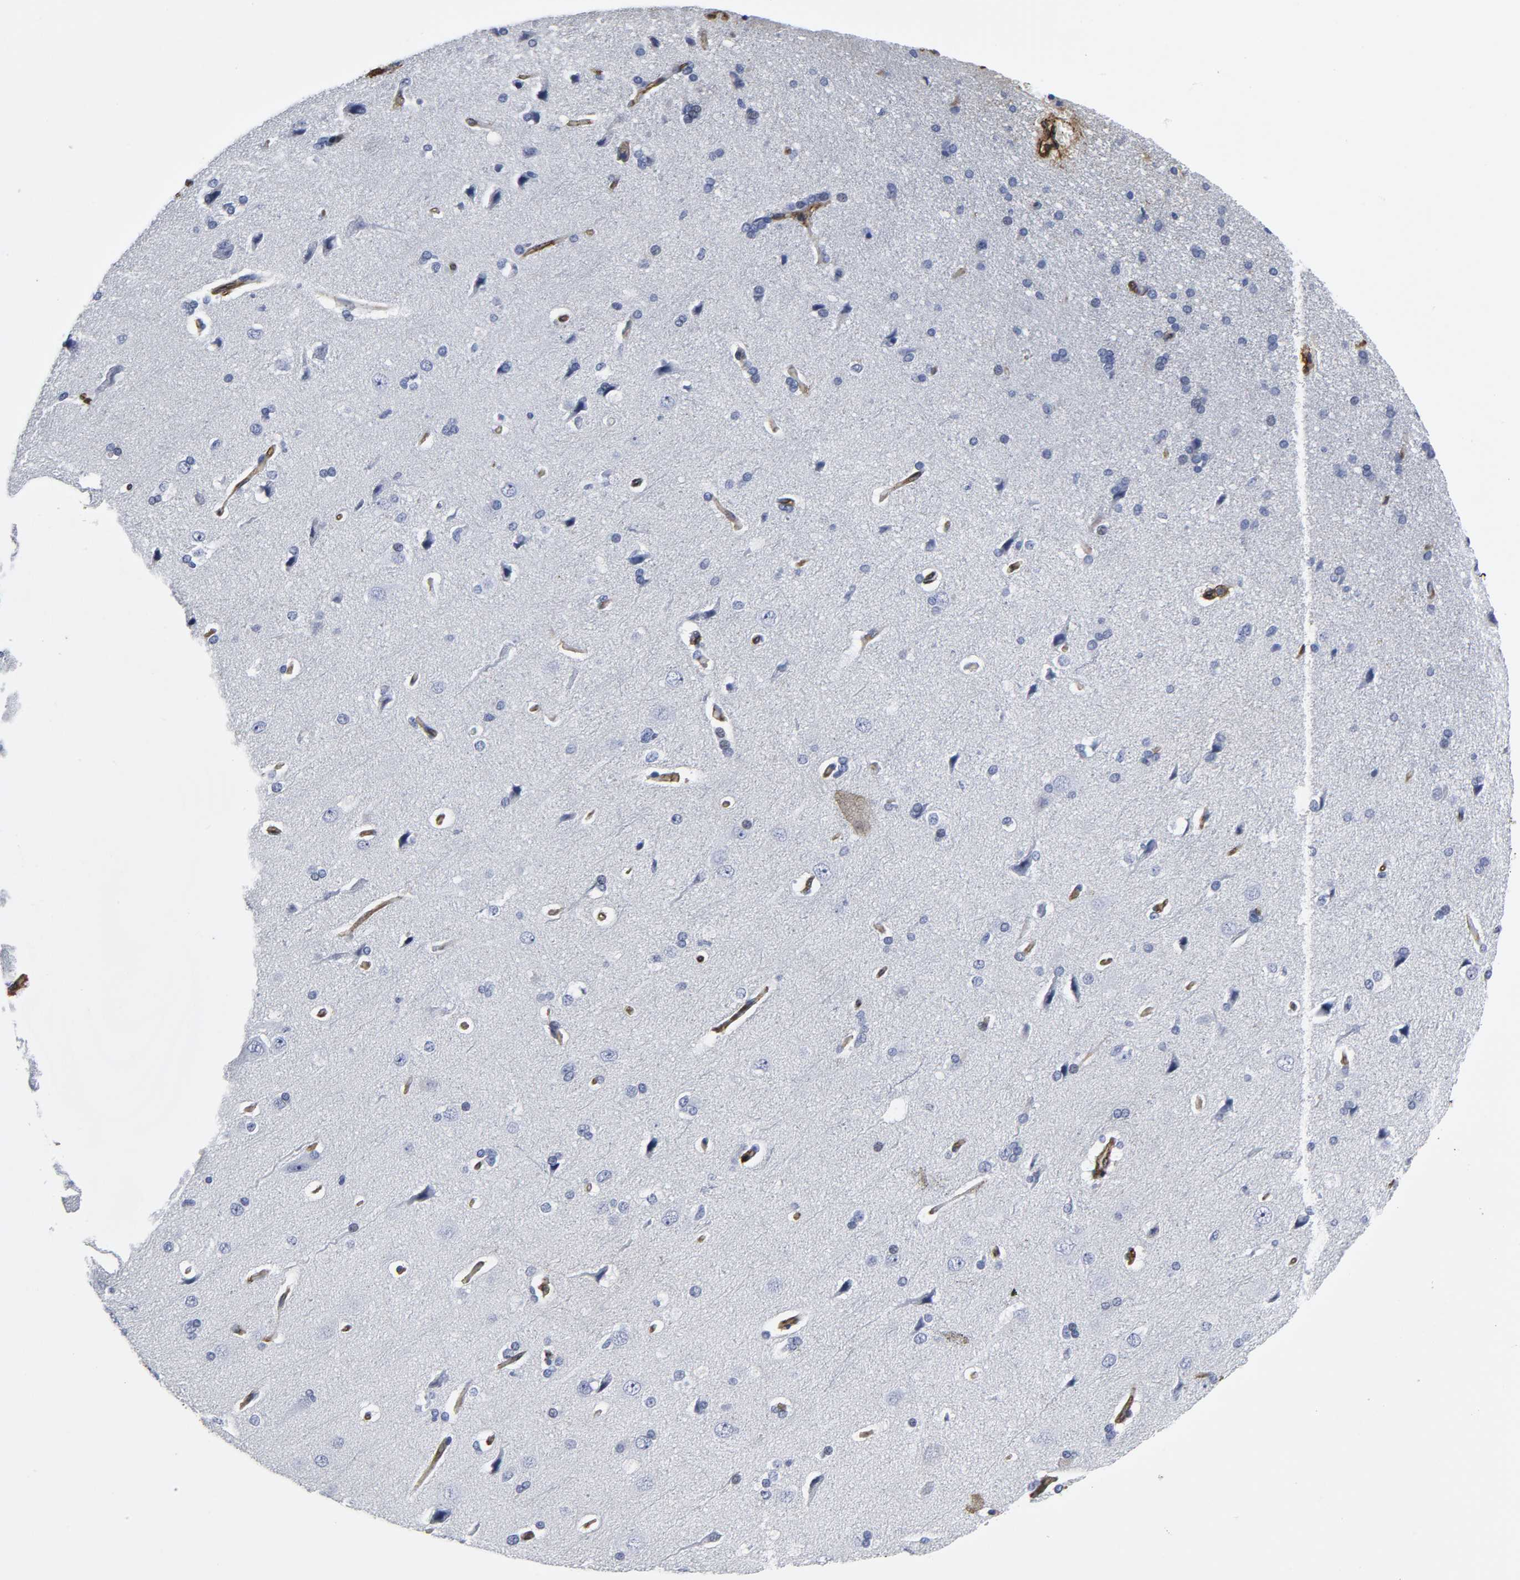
{"staining": {"intensity": "moderate", "quantity": ">75%", "location": "cytoplasmic/membranous"}, "tissue": "cerebral cortex", "cell_type": "Endothelial cells", "image_type": "normal", "snomed": [{"axis": "morphology", "description": "Normal tissue, NOS"}, {"axis": "topography", "description": "Cerebral cortex"}], "caption": "IHC (DAB) staining of normal cerebral cortex displays moderate cytoplasmic/membranous protein staining in approximately >75% of endothelial cells. The protein of interest is stained brown, and the nuclei are stained in blue (DAB IHC with brightfield microscopy, high magnification).", "gene": "ANXA2", "patient": {"sex": "male", "age": 62}}